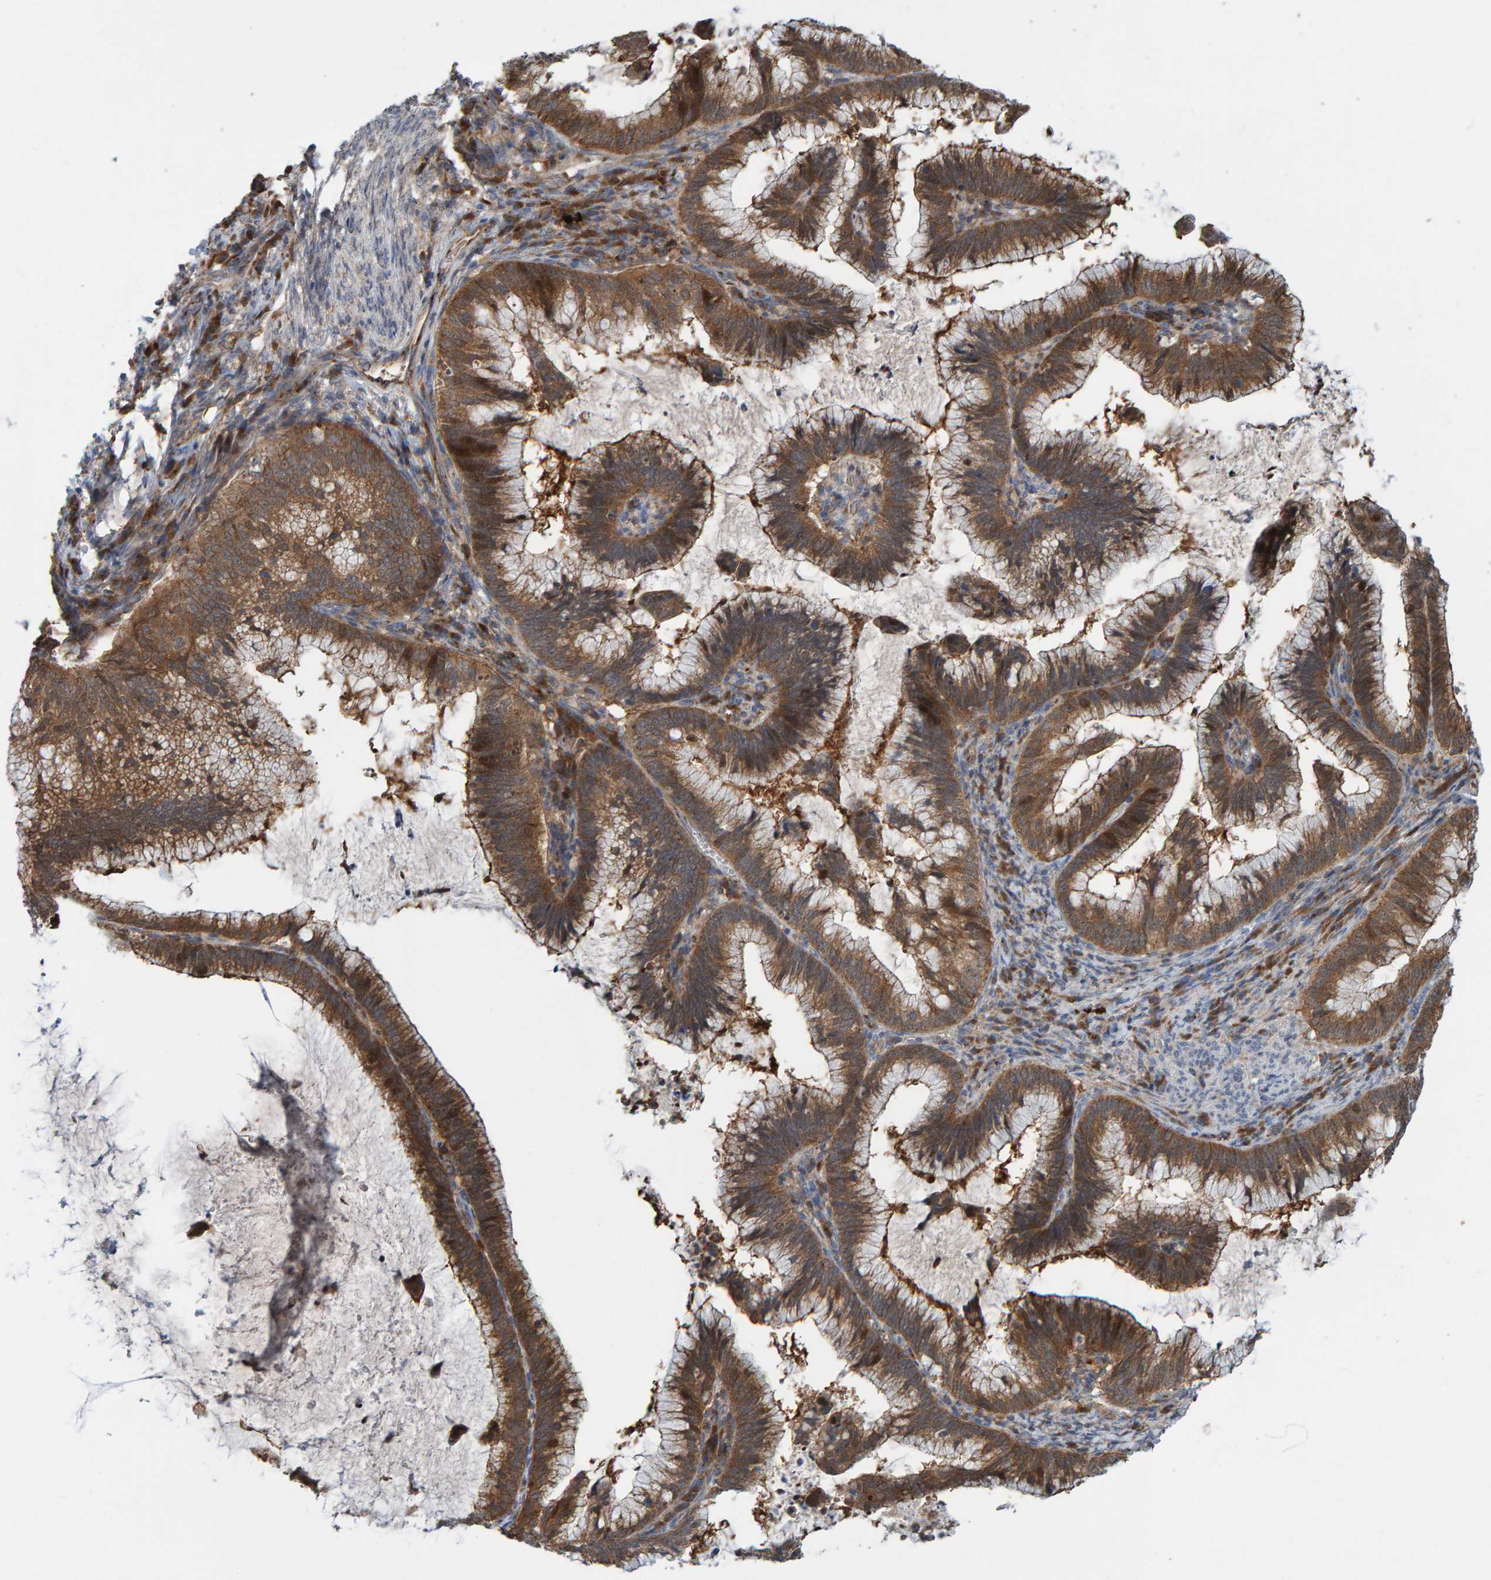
{"staining": {"intensity": "moderate", "quantity": ">75%", "location": "cytoplasmic/membranous"}, "tissue": "cervical cancer", "cell_type": "Tumor cells", "image_type": "cancer", "snomed": [{"axis": "morphology", "description": "Adenocarcinoma, NOS"}, {"axis": "topography", "description": "Cervix"}], "caption": "The micrograph demonstrates immunohistochemical staining of cervical cancer. There is moderate cytoplasmic/membranous staining is identified in about >75% of tumor cells.", "gene": "KIAA0753", "patient": {"sex": "female", "age": 36}}